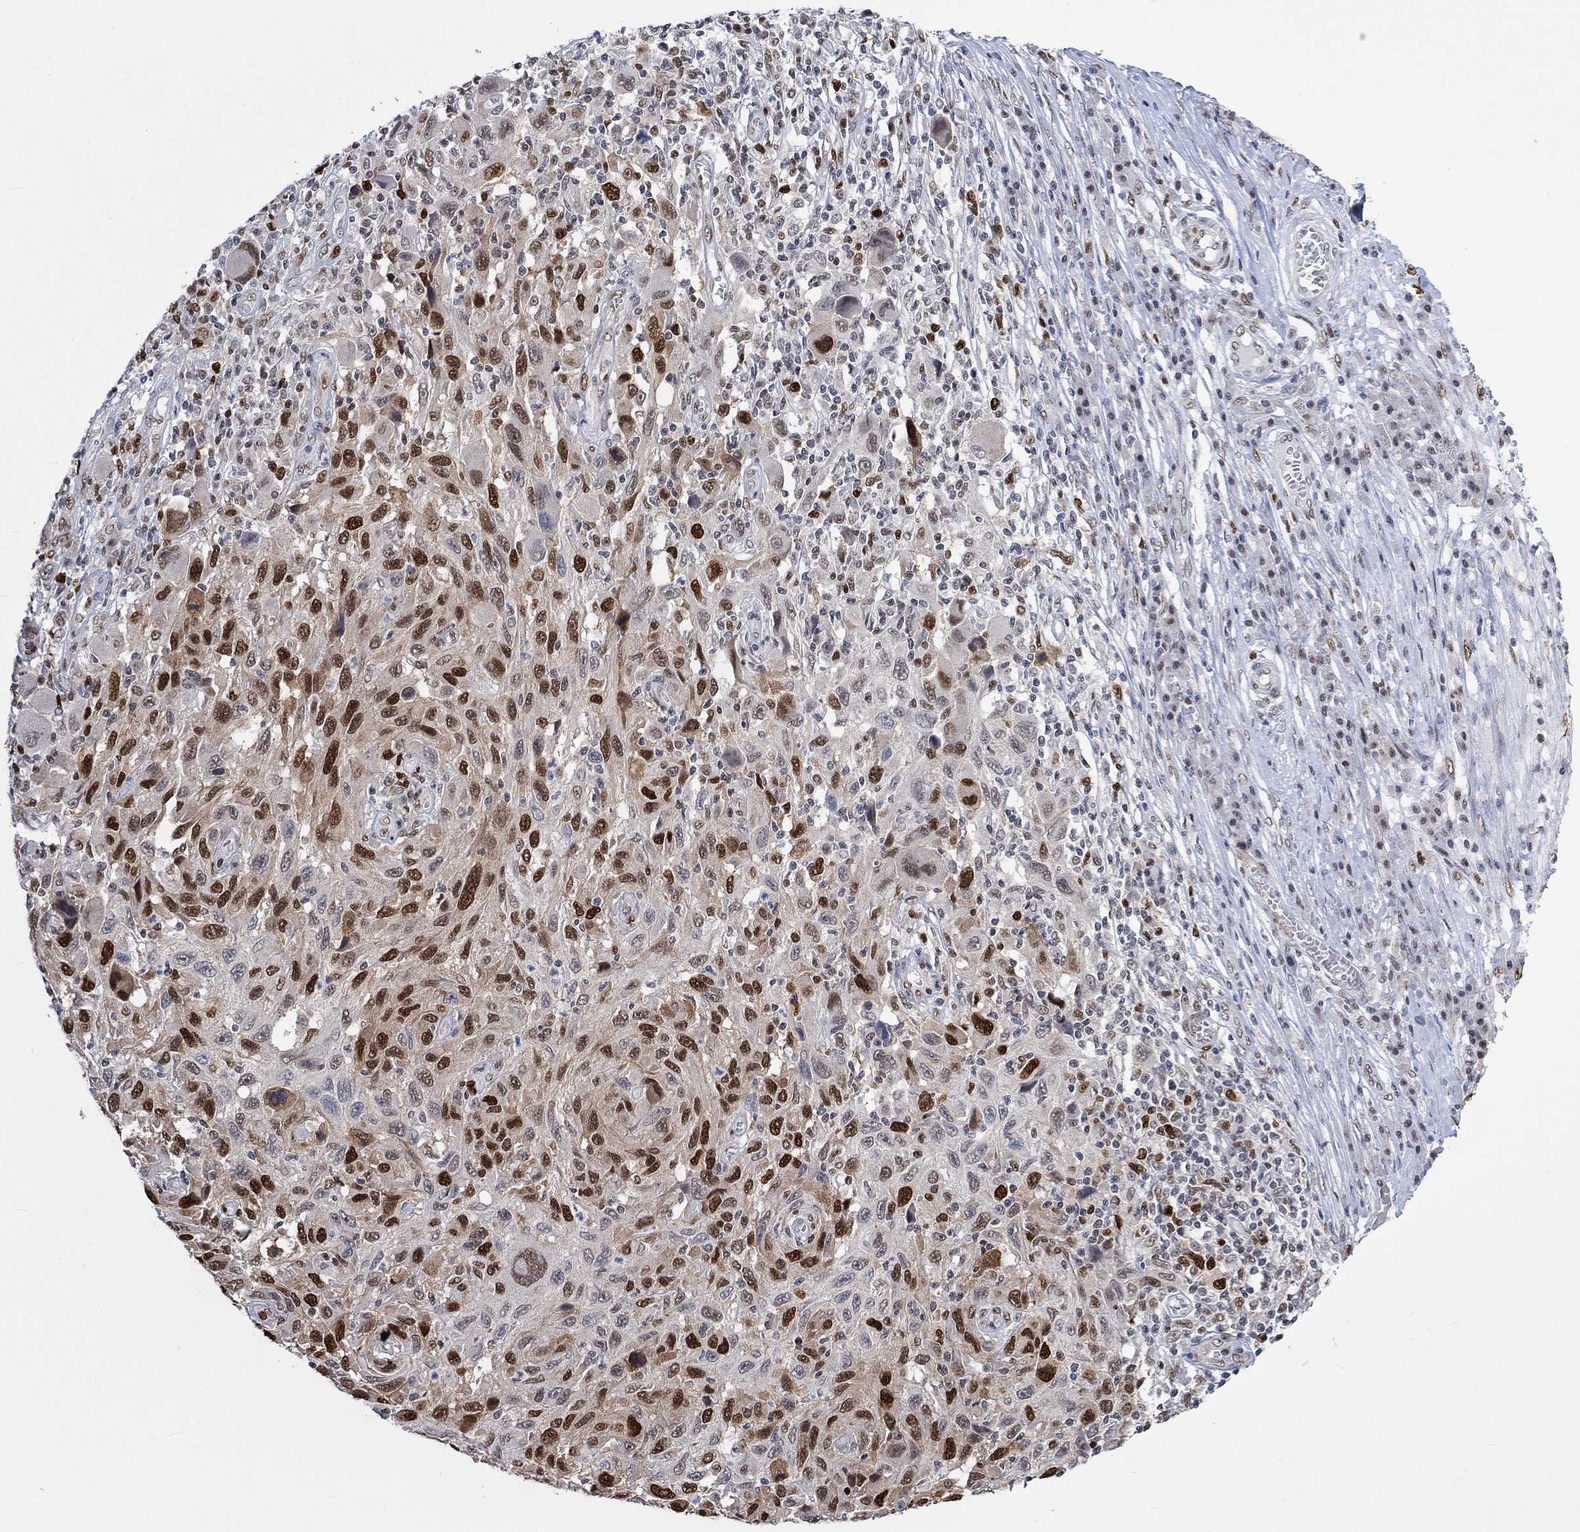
{"staining": {"intensity": "strong", "quantity": "25%-75%", "location": "nuclear"}, "tissue": "melanoma", "cell_type": "Tumor cells", "image_type": "cancer", "snomed": [{"axis": "morphology", "description": "Malignant melanoma, NOS"}, {"axis": "topography", "description": "Skin"}], "caption": "Malignant melanoma stained for a protein (brown) displays strong nuclear positive expression in about 25%-75% of tumor cells.", "gene": "RAD54L2", "patient": {"sex": "male", "age": 53}}